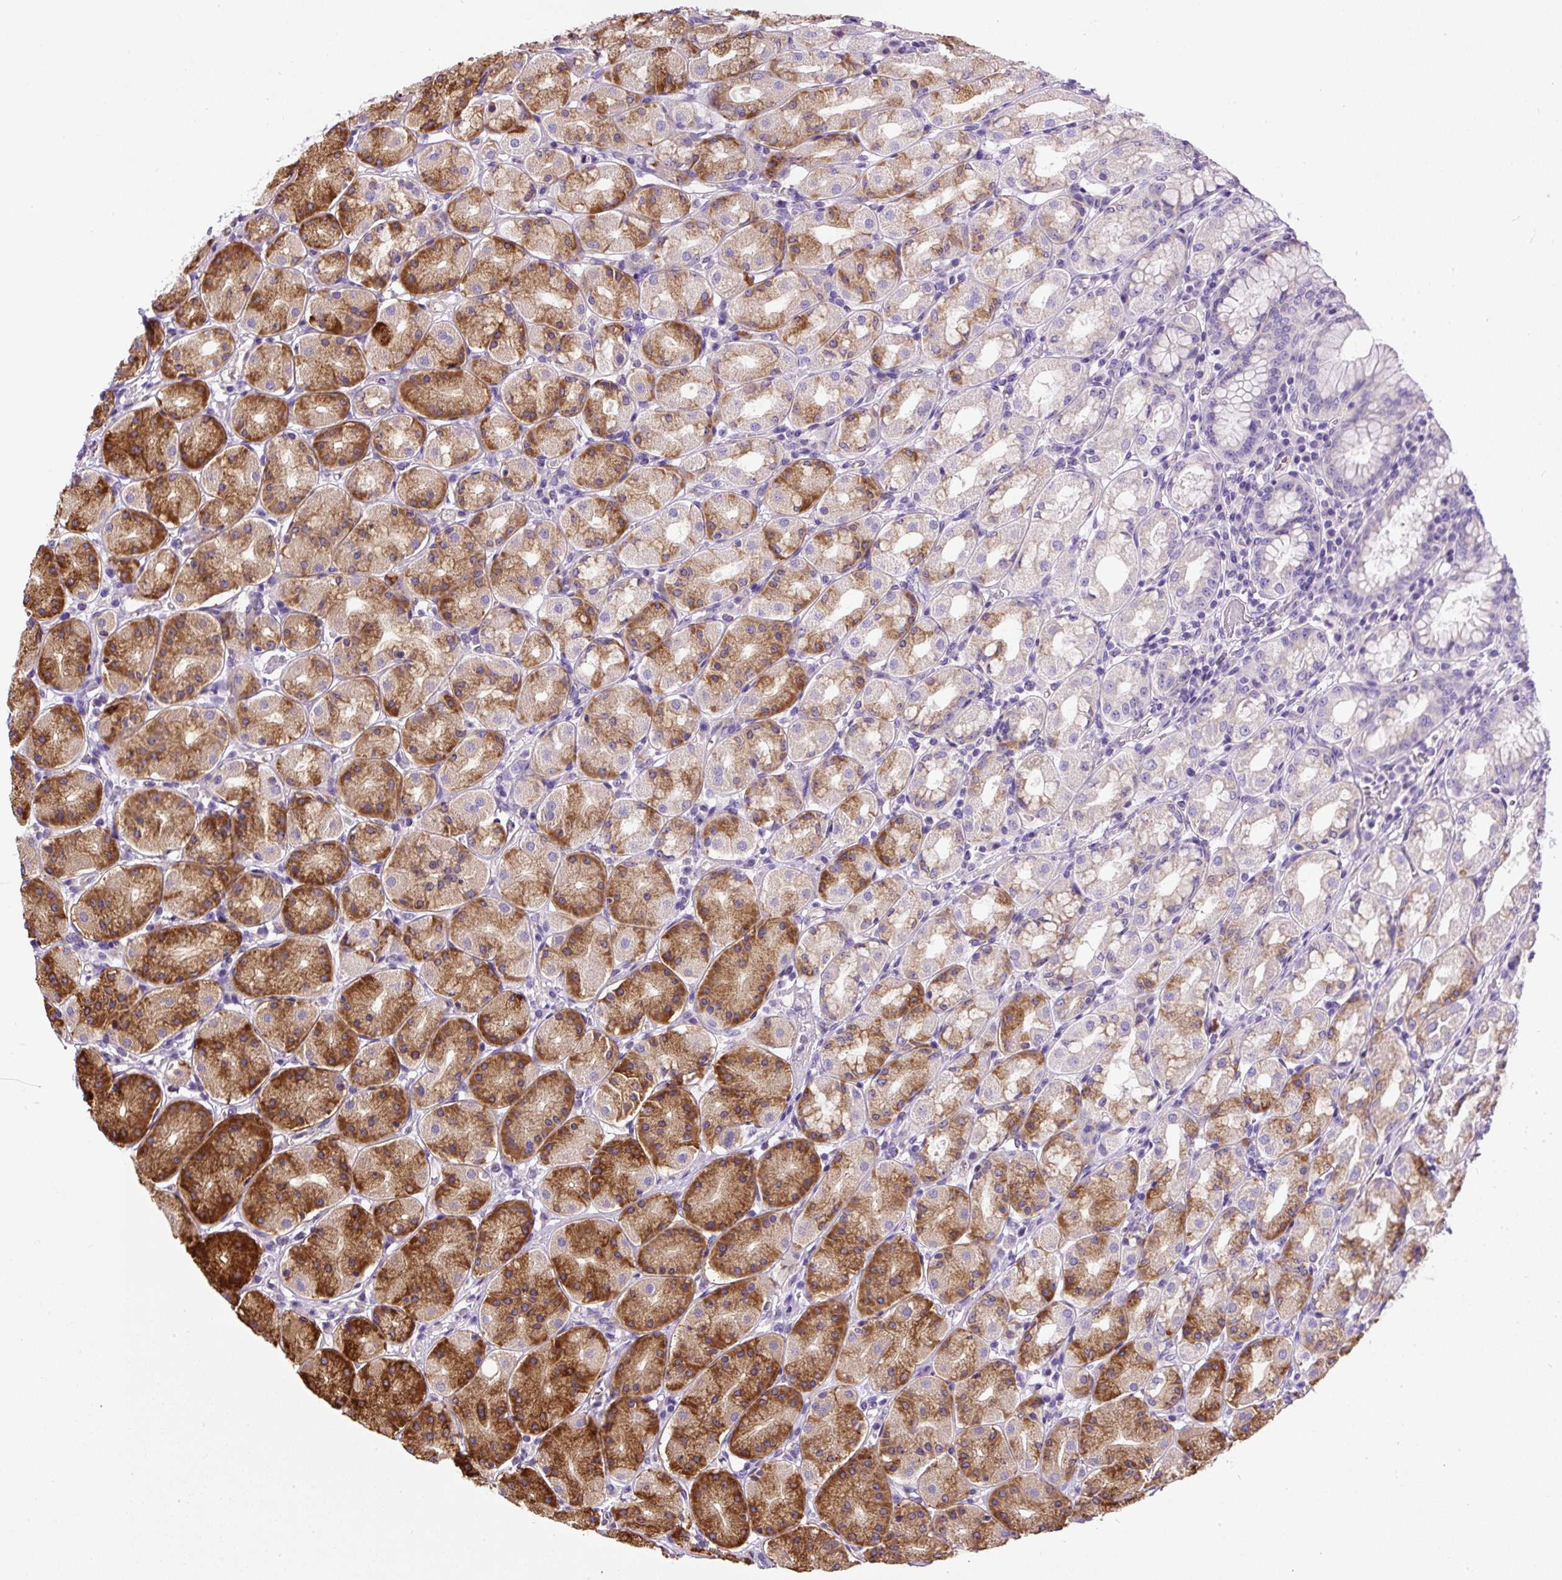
{"staining": {"intensity": "strong", "quantity": "25%-75%", "location": "cytoplasmic/membranous"}, "tissue": "stomach", "cell_type": "Glandular cells", "image_type": "normal", "snomed": [{"axis": "morphology", "description": "Normal tissue, NOS"}, {"axis": "topography", "description": "Stomach"}, {"axis": "topography", "description": "Stomach, lower"}], "caption": "DAB immunohistochemical staining of unremarkable stomach shows strong cytoplasmic/membranous protein staining in about 25%-75% of glandular cells. Ihc stains the protein of interest in brown and the nuclei are stained blue.", "gene": "PDIA2", "patient": {"sex": "female", "age": 56}}